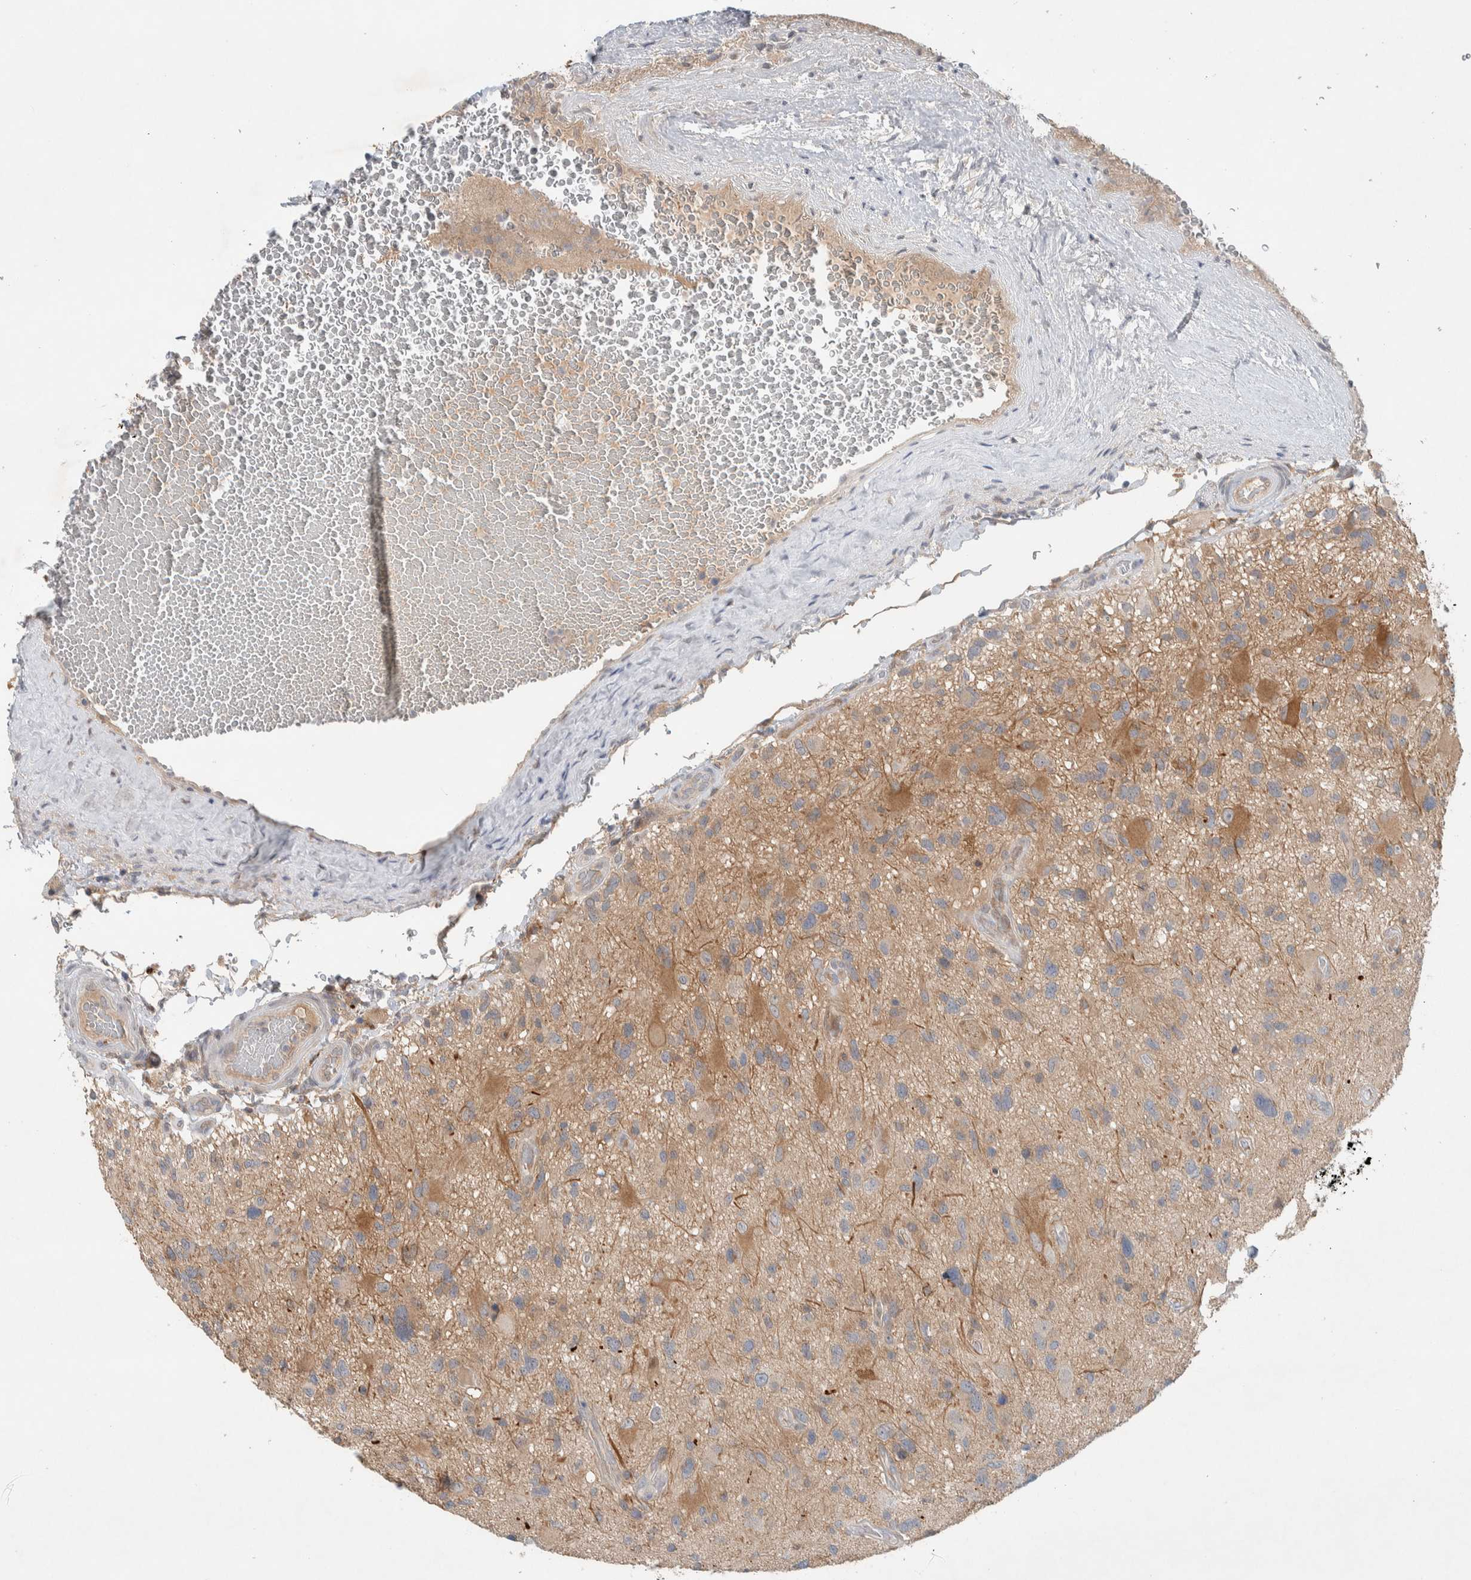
{"staining": {"intensity": "moderate", "quantity": "<25%", "location": "cytoplasmic/membranous"}, "tissue": "glioma", "cell_type": "Tumor cells", "image_type": "cancer", "snomed": [{"axis": "morphology", "description": "Glioma, malignant, High grade"}, {"axis": "topography", "description": "Brain"}], "caption": "Protein staining demonstrates moderate cytoplasmic/membranous positivity in about <25% of tumor cells in malignant high-grade glioma. (brown staining indicates protein expression, while blue staining denotes nuclei).", "gene": "DEPTOR", "patient": {"sex": "male", "age": 33}}